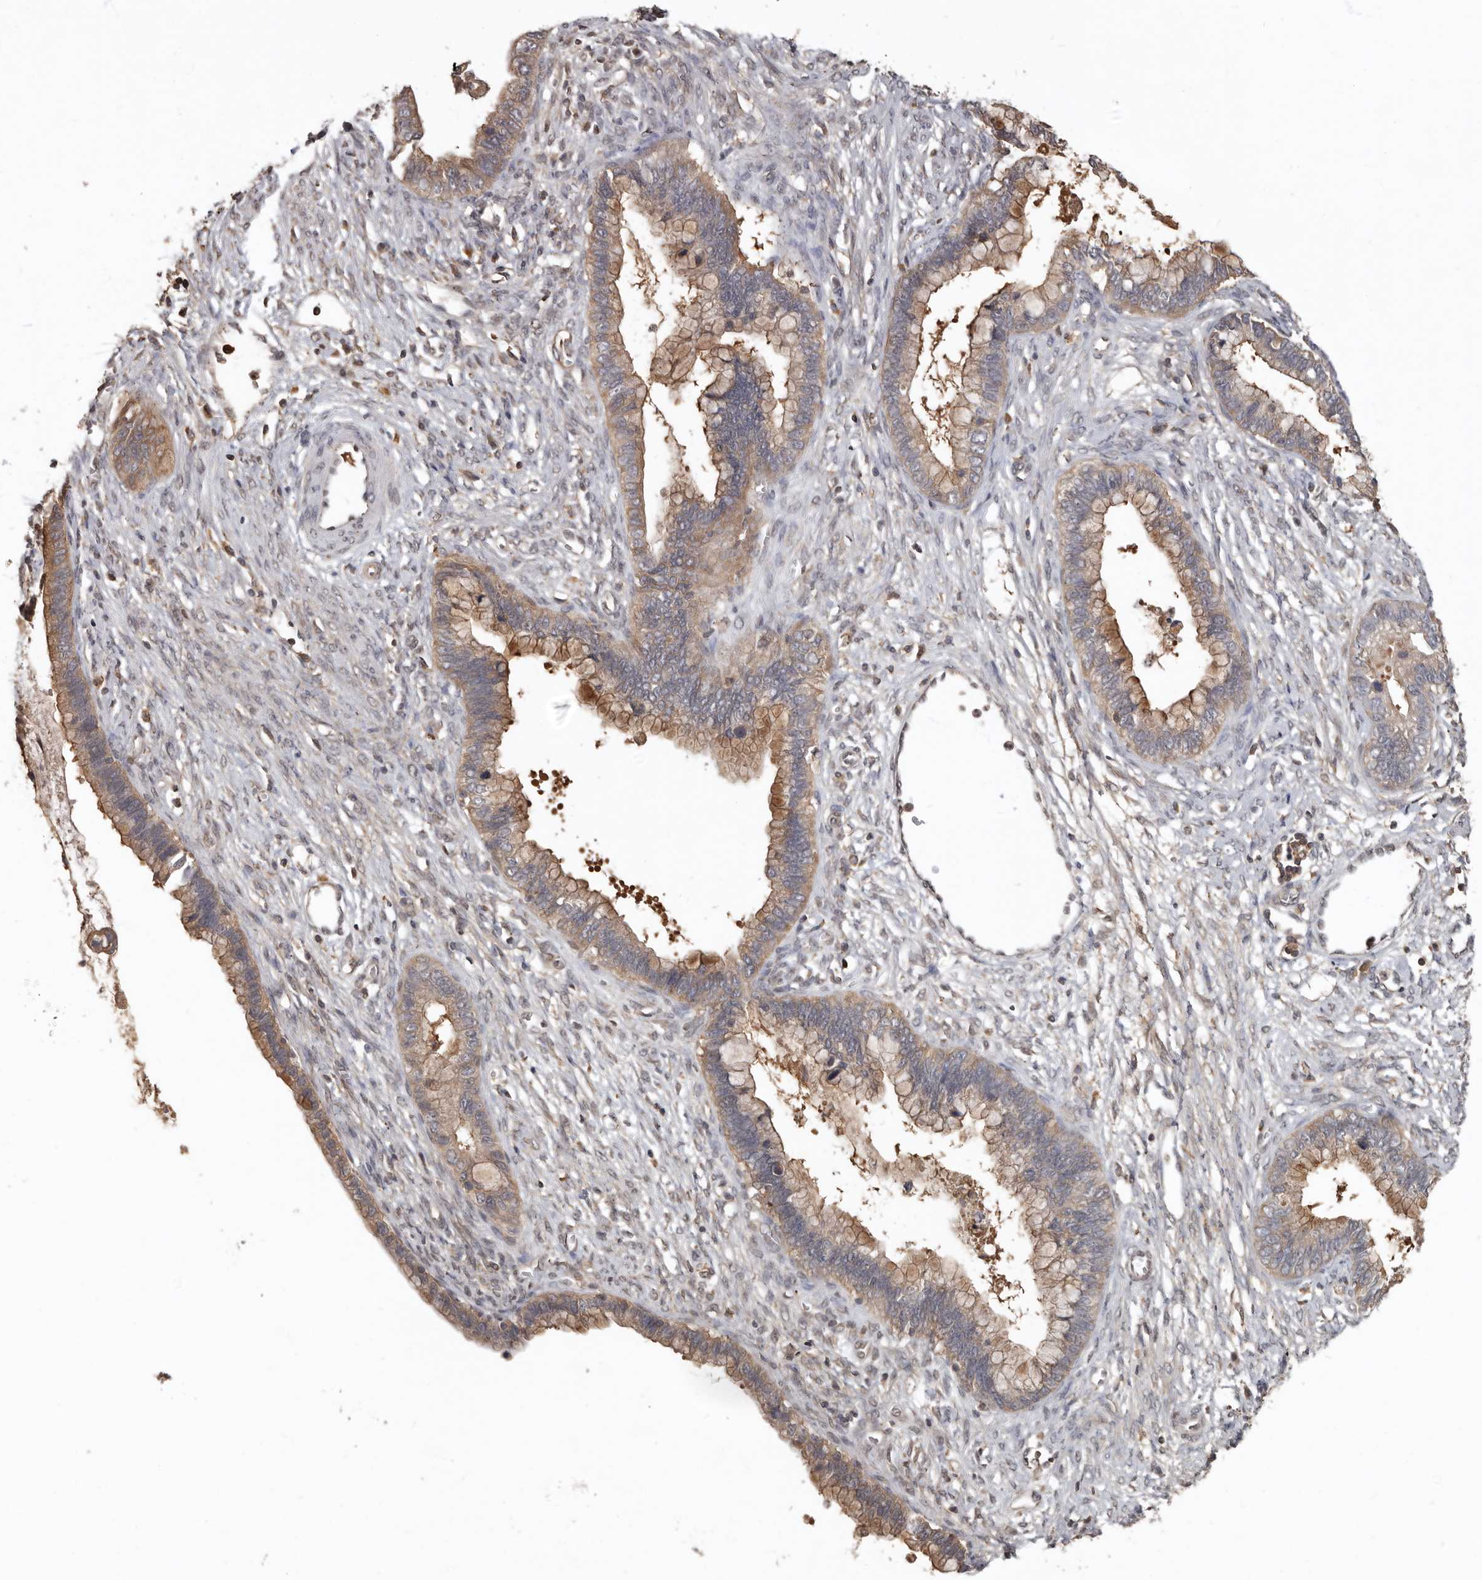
{"staining": {"intensity": "moderate", "quantity": ">75%", "location": "cytoplasmic/membranous,nuclear"}, "tissue": "cervical cancer", "cell_type": "Tumor cells", "image_type": "cancer", "snomed": [{"axis": "morphology", "description": "Adenocarcinoma, NOS"}, {"axis": "topography", "description": "Cervix"}], "caption": "Immunohistochemical staining of human cervical cancer exhibits medium levels of moderate cytoplasmic/membranous and nuclear positivity in about >75% of tumor cells. The staining is performed using DAB brown chromogen to label protein expression. The nuclei are counter-stained blue using hematoxylin.", "gene": "LRGUK", "patient": {"sex": "female", "age": 44}}